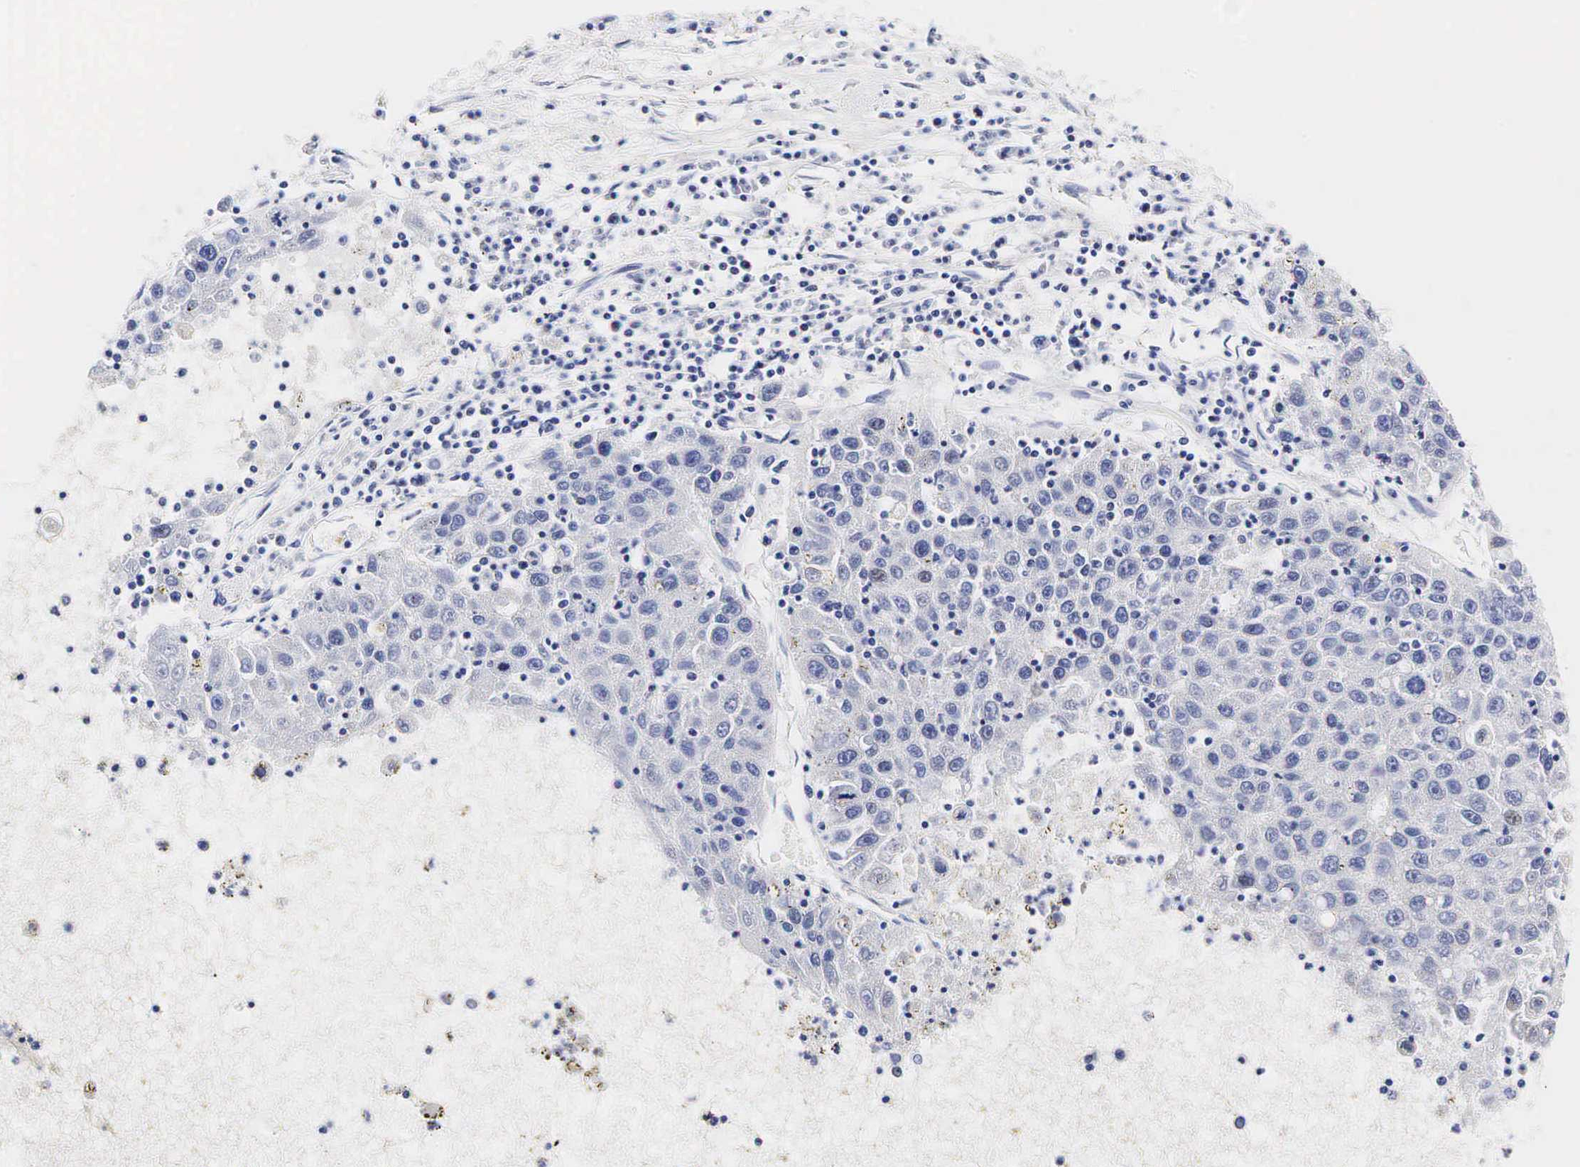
{"staining": {"intensity": "negative", "quantity": "none", "location": "none"}, "tissue": "liver cancer", "cell_type": "Tumor cells", "image_type": "cancer", "snomed": [{"axis": "morphology", "description": "Carcinoma, Hepatocellular, NOS"}, {"axis": "topography", "description": "Liver"}], "caption": "Tumor cells show no significant protein positivity in liver hepatocellular carcinoma.", "gene": "CALD1", "patient": {"sex": "male", "age": 49}}